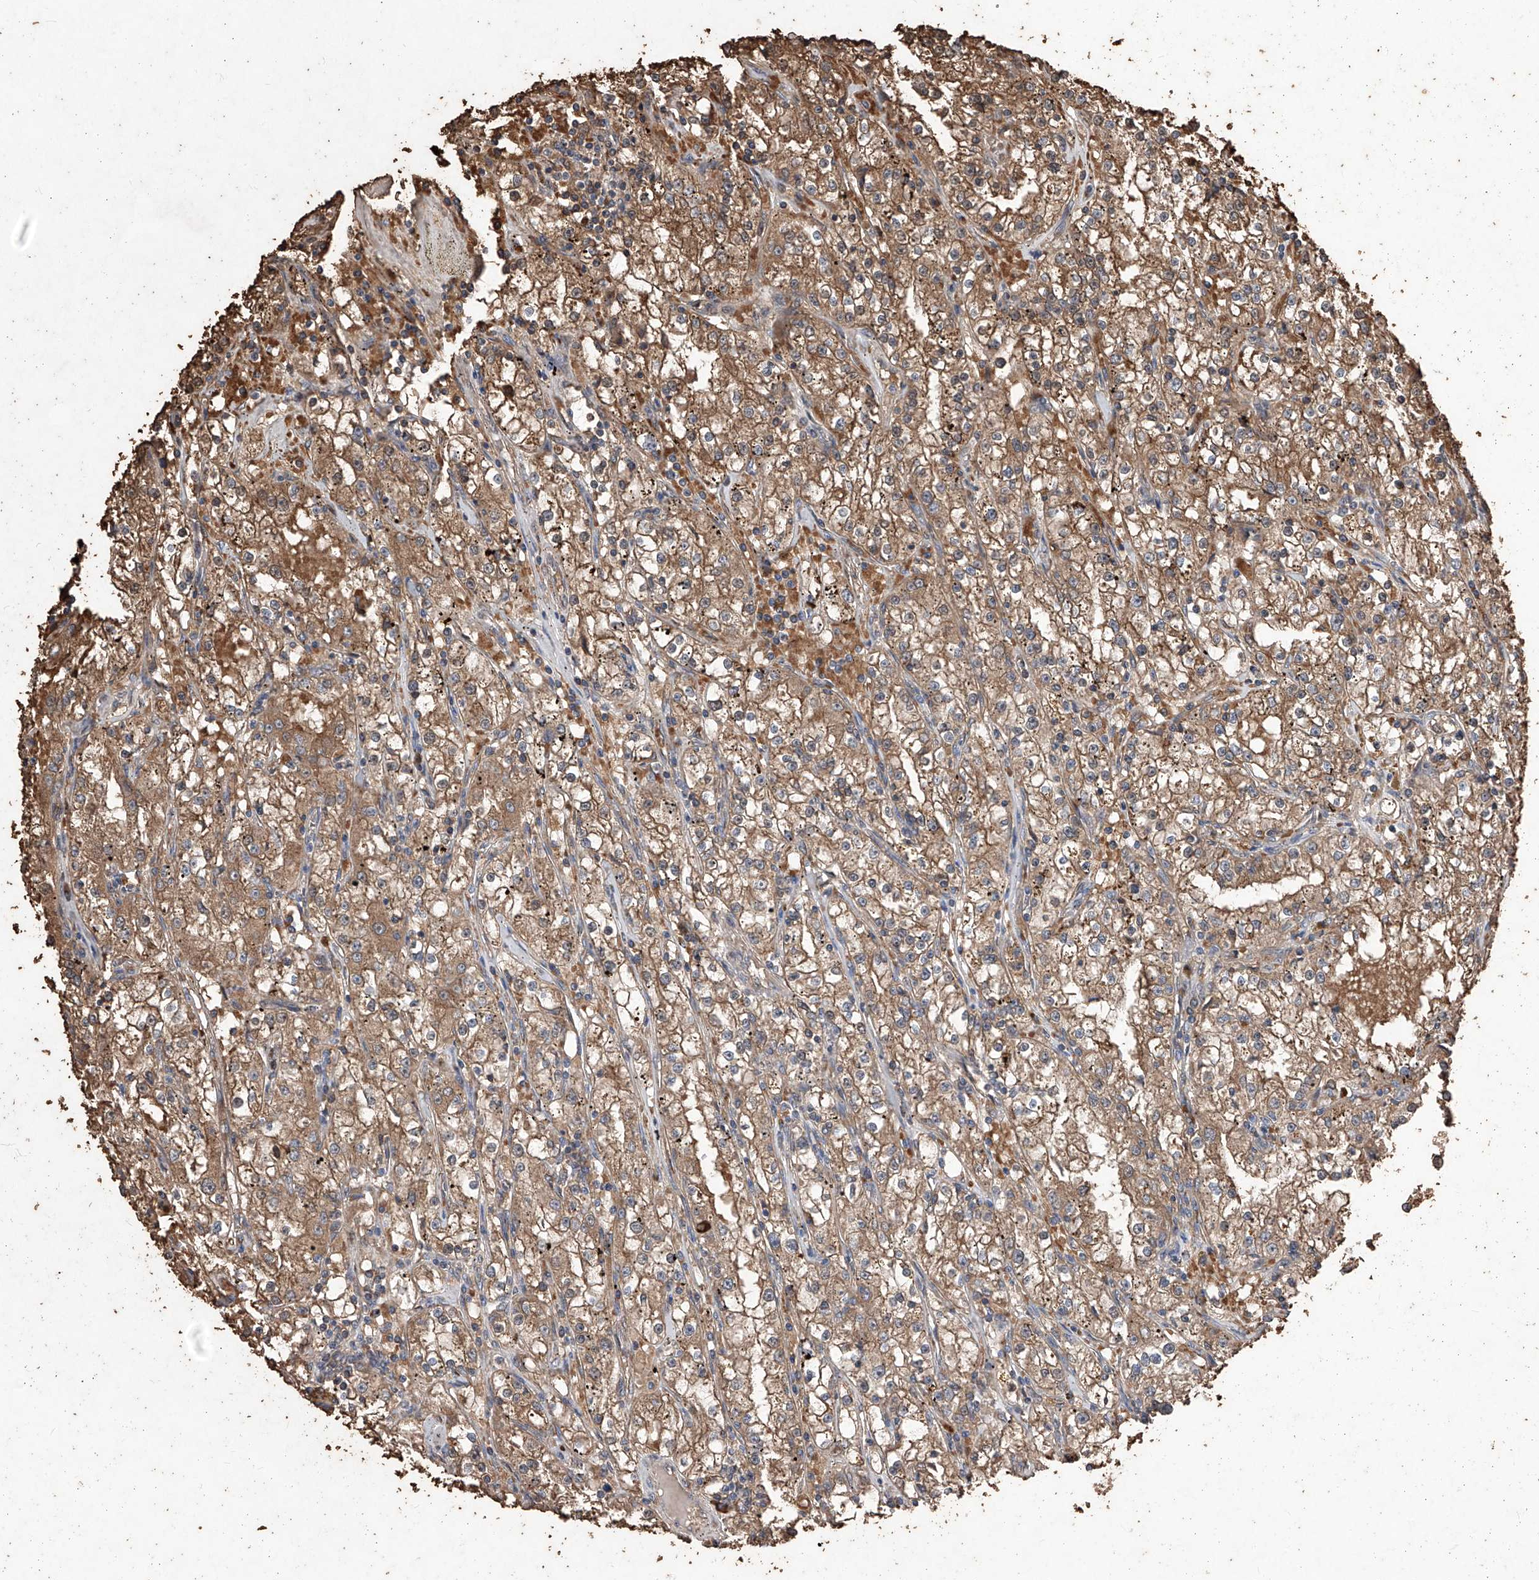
{"staining": {"intensity": "moderate", "quantity": ">75%", "location": "cytoplasmic/membranous"}, "tissue": "renal cancer", "cell_type": "Tumor cells", "image_type": "cancer", "snomed": [{"axis": "morphology", "description": "Adenocarcinoma, NOS"}, {"axis": "topography", "description": "Kidney"}], "caption": "The histopathology image exhibits a brown stain indicating the presence of a protein in the cytoplasmic/membranous of tumor cells in renal cancer (adenocarcinoma).", "gene": "EML1", "patient": {"sex": "male", "age": 56}}